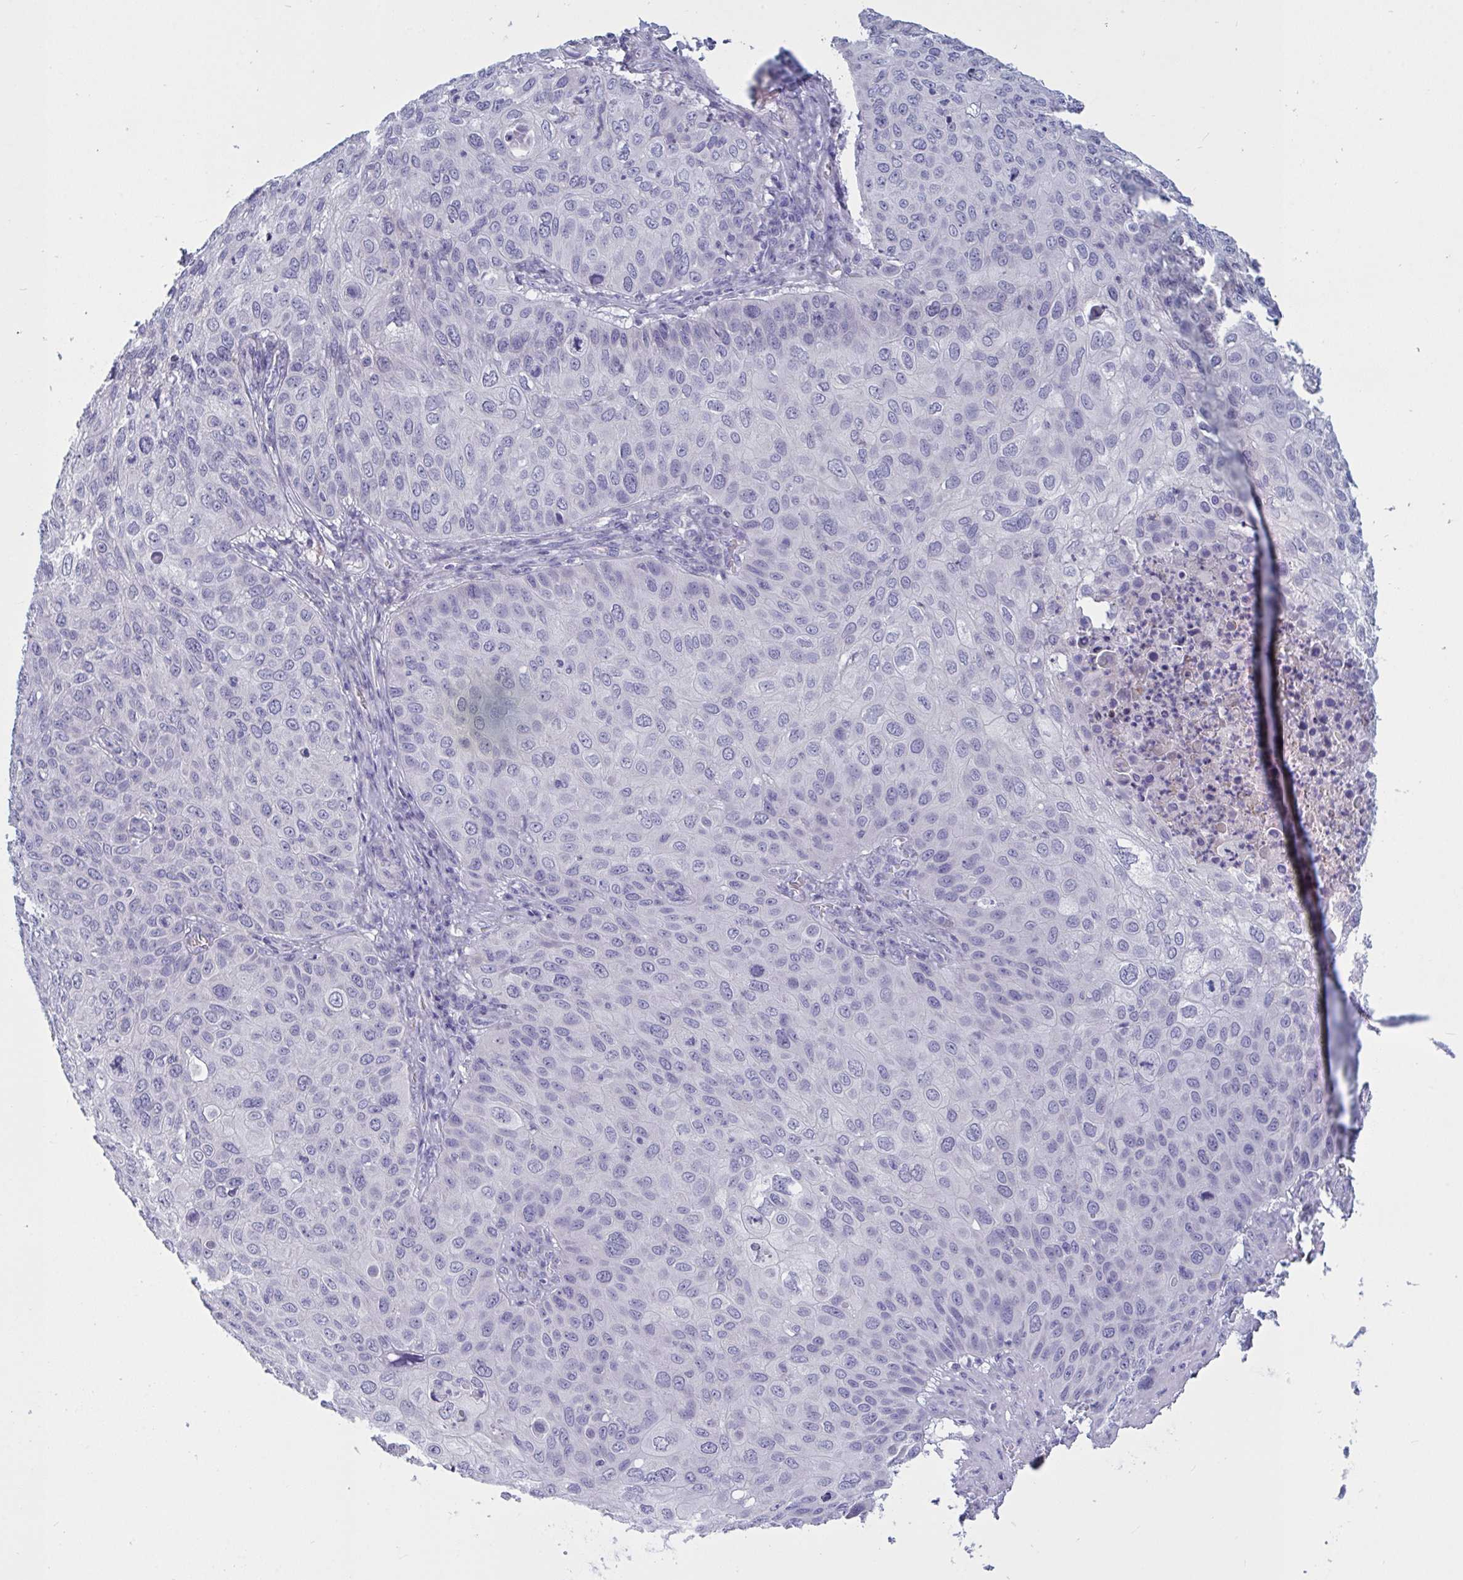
{"staining": {"intensity": "negative", "quantity": "none", "location": "none"}, "tissue": "skin cancer", "cell_type": "Tumor cells", "image_type": "cancer", "snomed": [{"axis": "morphology", "description": "Squamous cell carcinoma, NOS"}, {"axis": "topography", "description": "Skin"}], "caption": "The micrograph reveals no significant positivity in tumor cells of skin squamous cell carcinoma.", "gene": "OXLD1", "patient": {"sex": "male", "age": 87}}